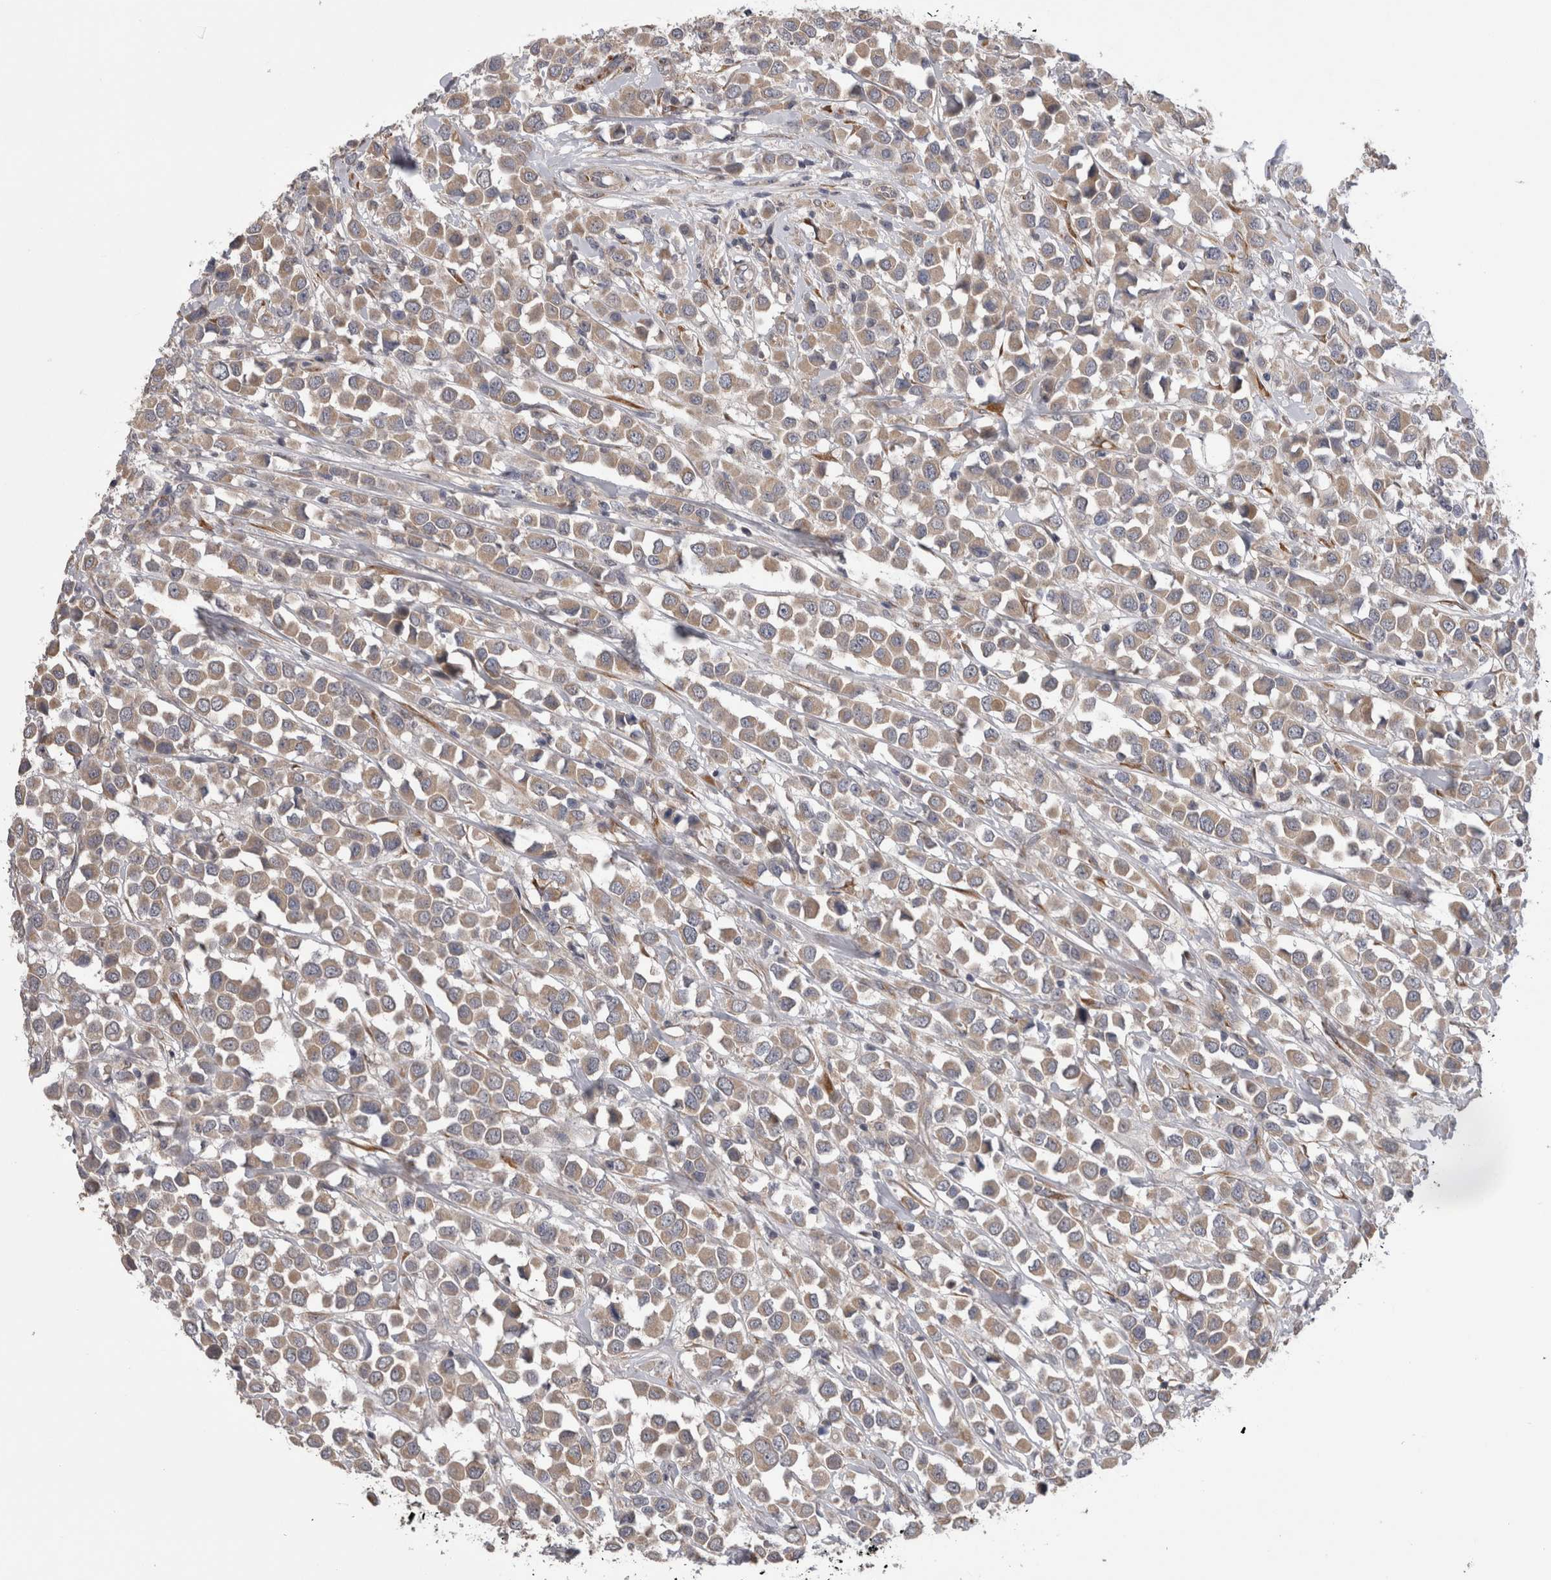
{"staining": {"intensity": "weak", "quantity": ">75%", "location": "cytoplasmic/membranous"}, "tissue": "breast cancer", "cell_type": "Tumor cells", "image_type": "cancer", "snomed": [{"axis": "morphology", "description": "Duct carcinoma"}, {"axis": "topography", "description": "Breast"}], "caption": "Immunohistochemistry (IHC) of invasive ductal carcinoma (breast) exhibits low levels of weak cytoplasmic/membranous positivity in about >75% of tumor cells.", "gene": "ARHGAP29", "patient": {"sex": "female", "age": 61}}